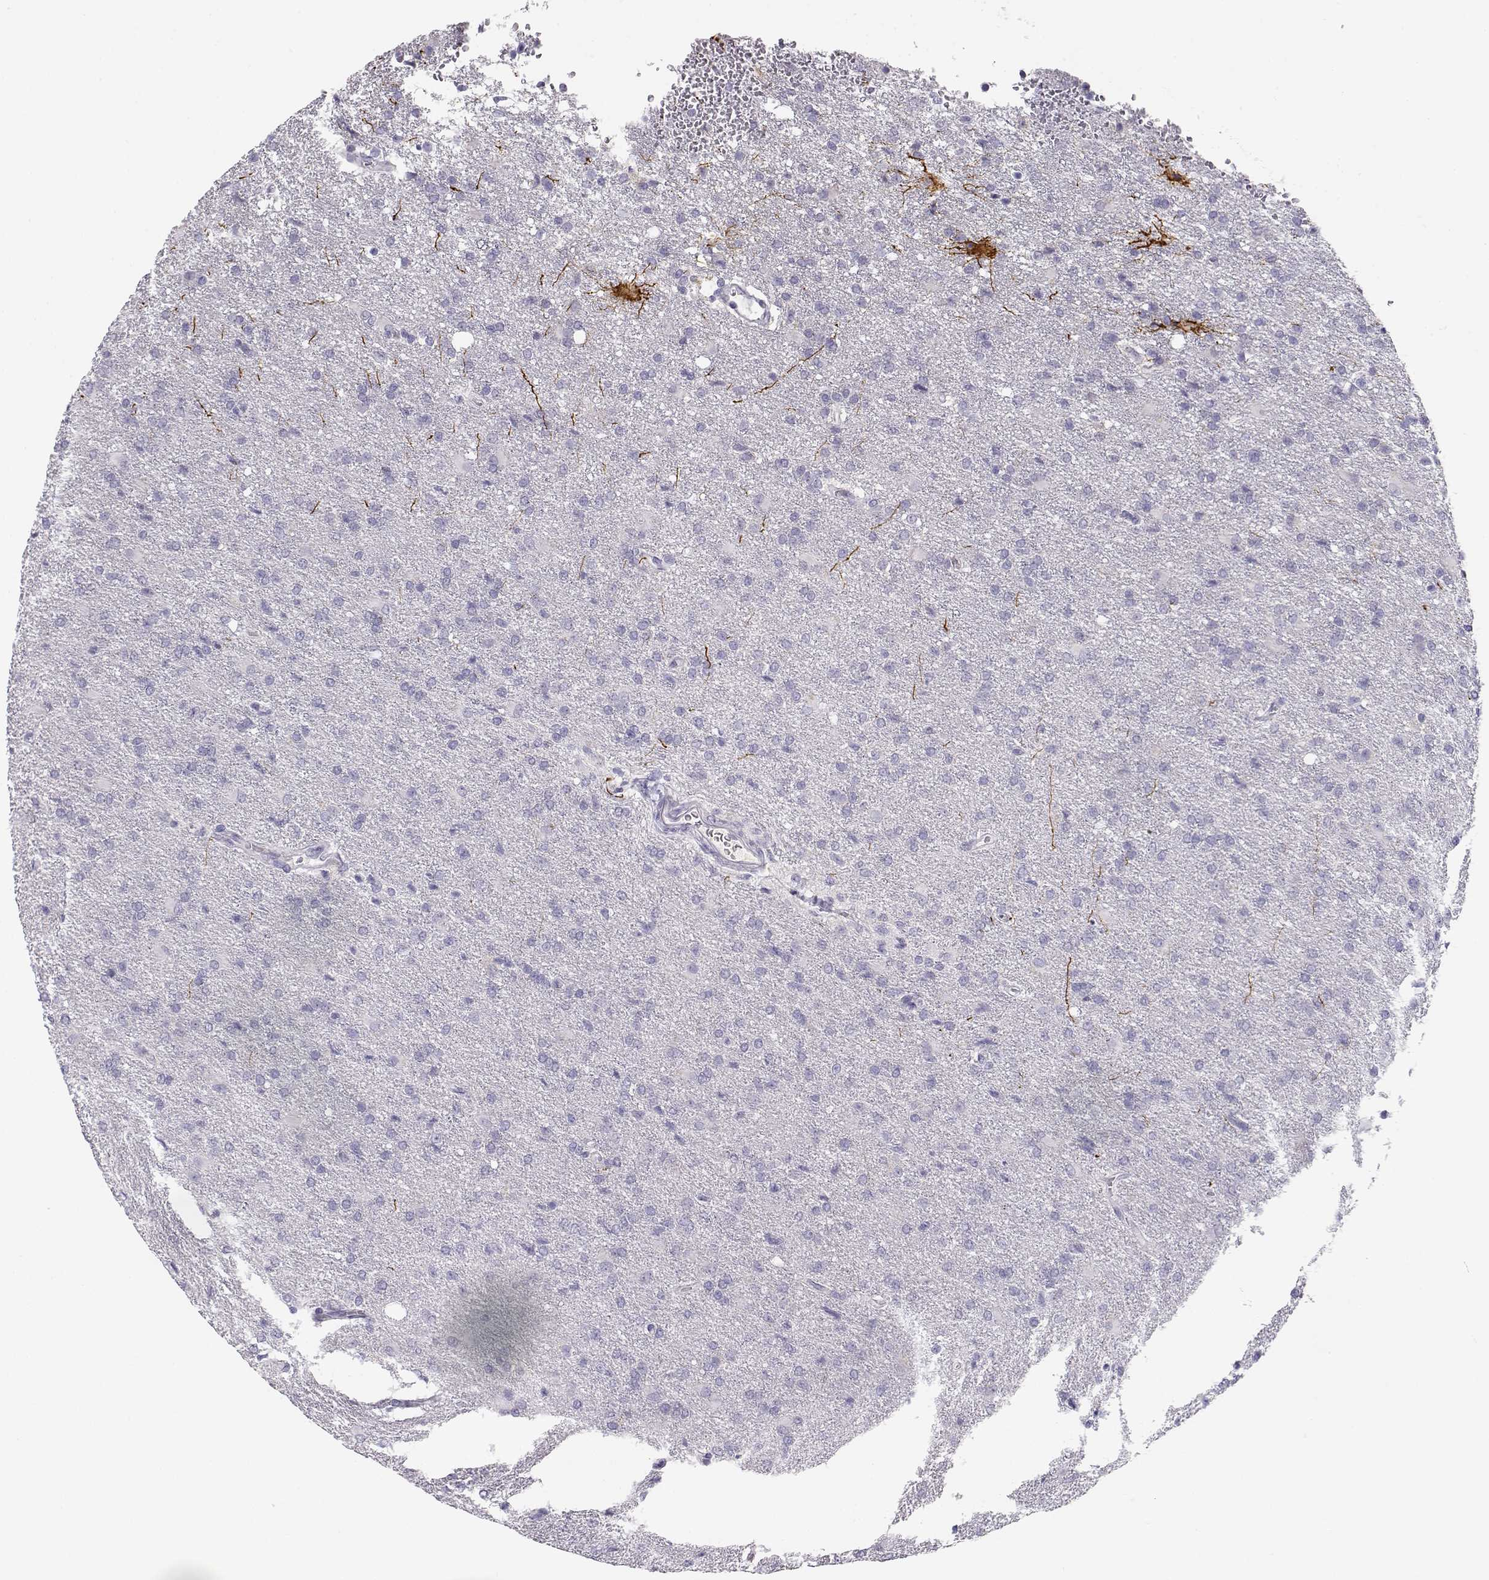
{"staining": {"intensity": "negative", "quantity": "none", "location": "none"}, "tissue": "glioma", "cell_type": "Tumor cells", "image_type": "cancer", "snomed": [{"axis": "morphology", "description": "Glioma, malignant, High grade"}, {"axis": "topography", "description": "Brain"}], "caption": "Immunohistochemical staining of human malignant glioma (high-grade) demonstrates no significant staining in tumor cells.", "gene": "OPN5", "patient": {"sex": "male", "age": 68}}